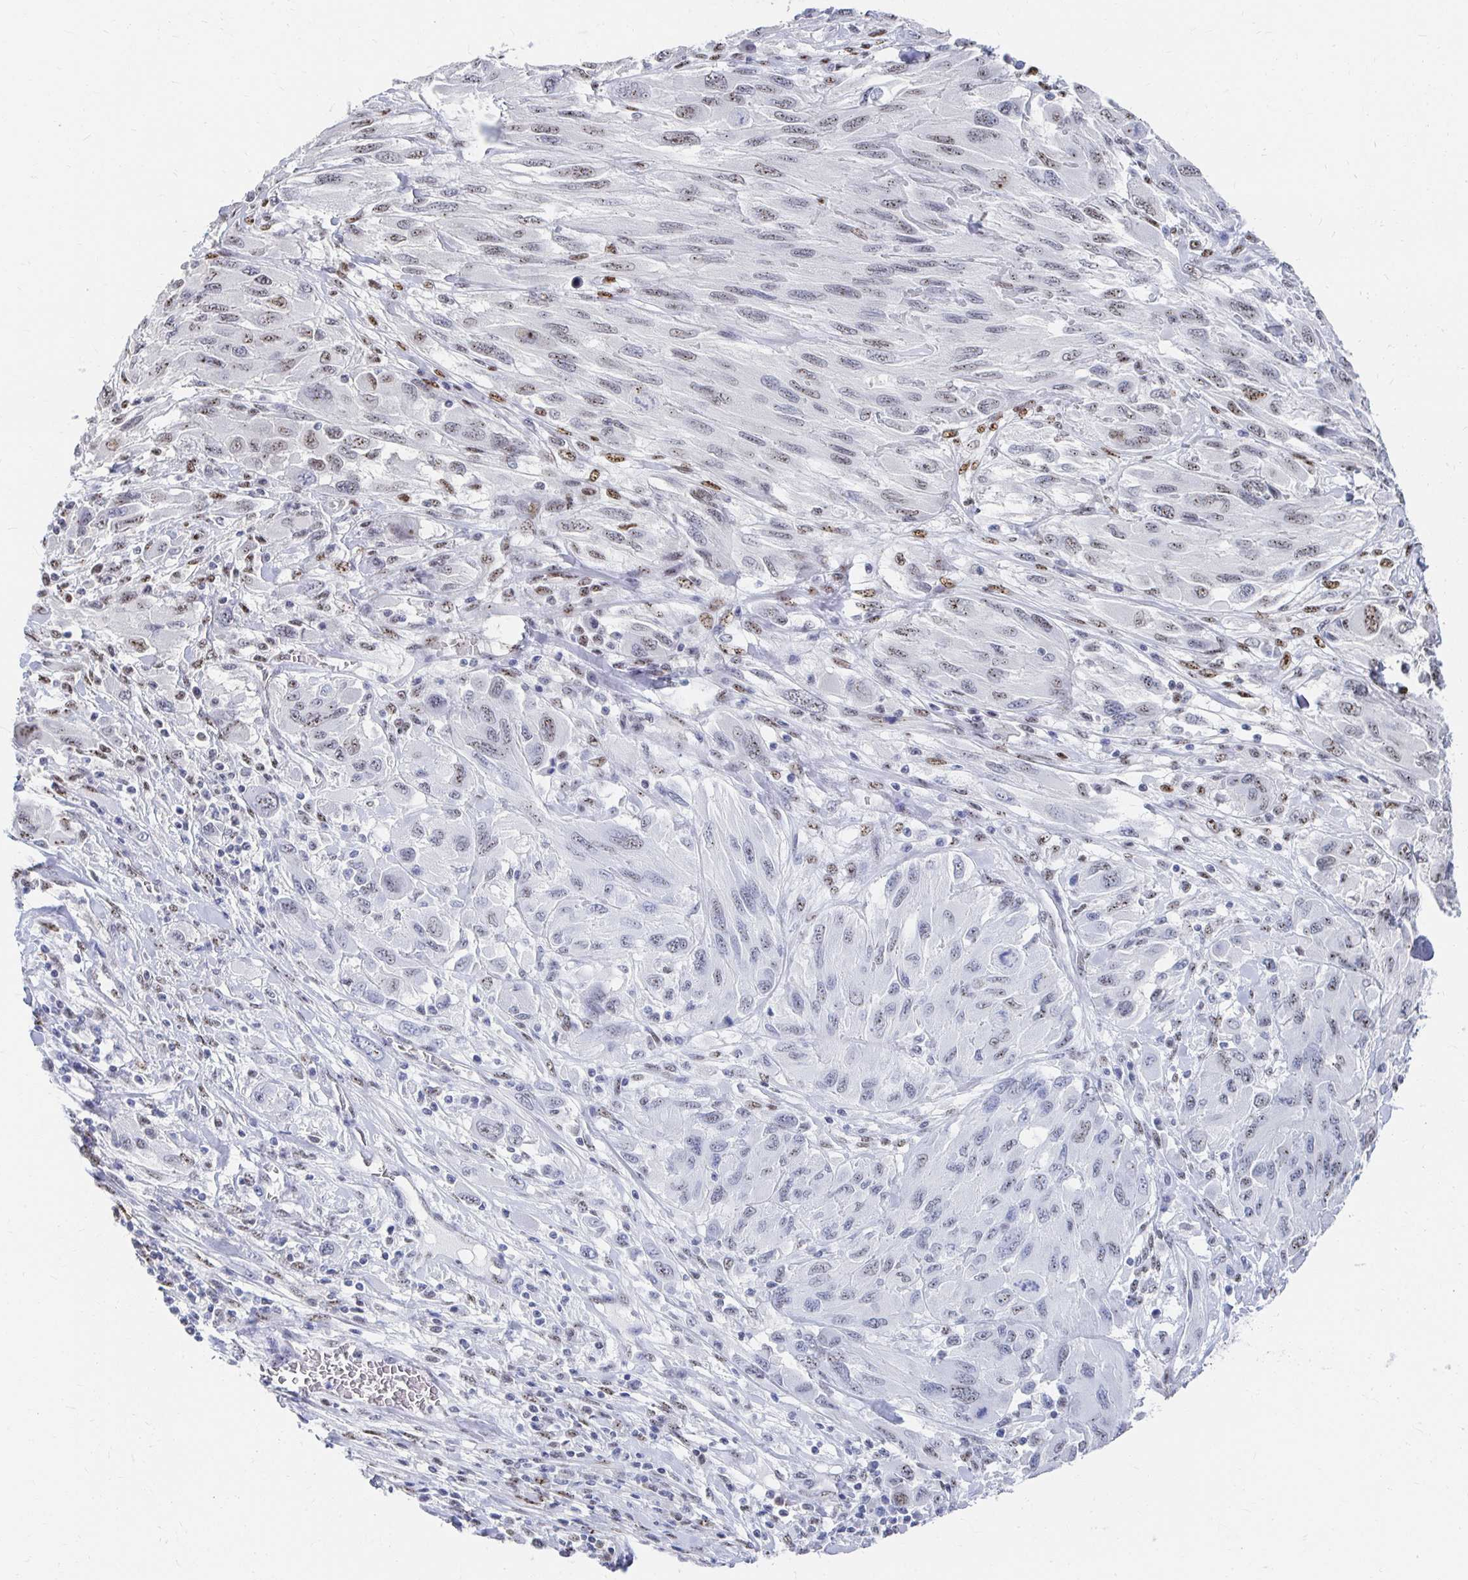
{"staining": {"intensity": "weak", "quantity": "<25%", "location": "nuclear"}, "tissue": "melanoma", "cell_type": "Tumor cells", "image_type": "cancer", "snomed": [{"axis": "morphology", "description": "Malignant melanoma, NOS"}, {"axis": "topography", "description": "Skin"}], "caption": "An immunohistochemistry (IHC) image of malignant melanoma is shown. There is no staining in tumor cells of malignant melanoma.", "gene": "CLIC3", "patient": {"sex": "female", "age": 91}}